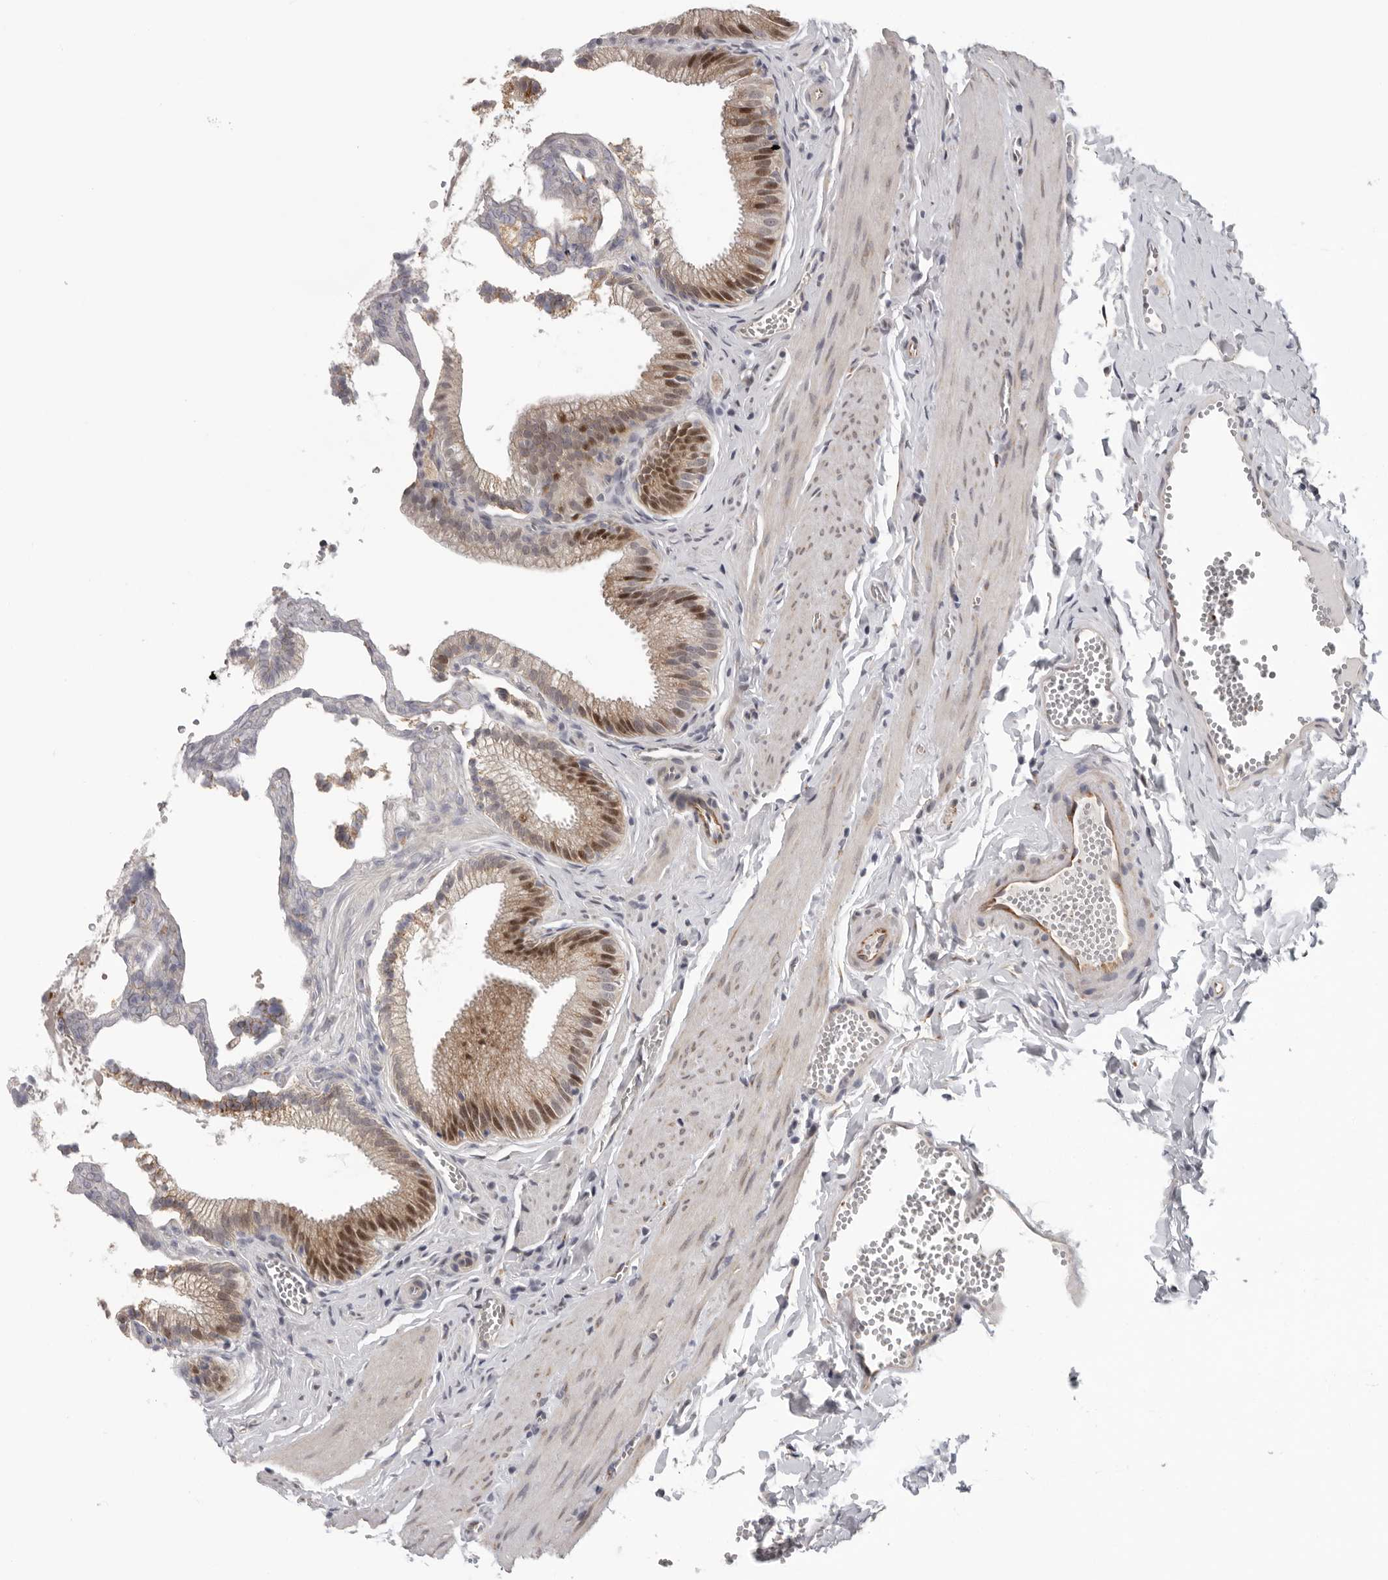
{"staining": {"intensity": "moderate", "quantity": "<25%", "location": "cytoplasmic/membranous,nuclear"}, "tissue": "gallbladder", "cell_type": "Glandular cells", "image_type": "normal", "snomed": [{"axis": "morphology", "description": "Normal tissue, NOS"}, {"axis": "topography", "description": "Gallbladder"}], "caption": "An image of human gallbladder stained for a protein reveals moderate cytoplasmic/membranous,nuclear brown staining in glandular cells. Nuclei are stained in blue.", "gene": "RALGPS2", "patient": {"sex": "male", "age": 38}}